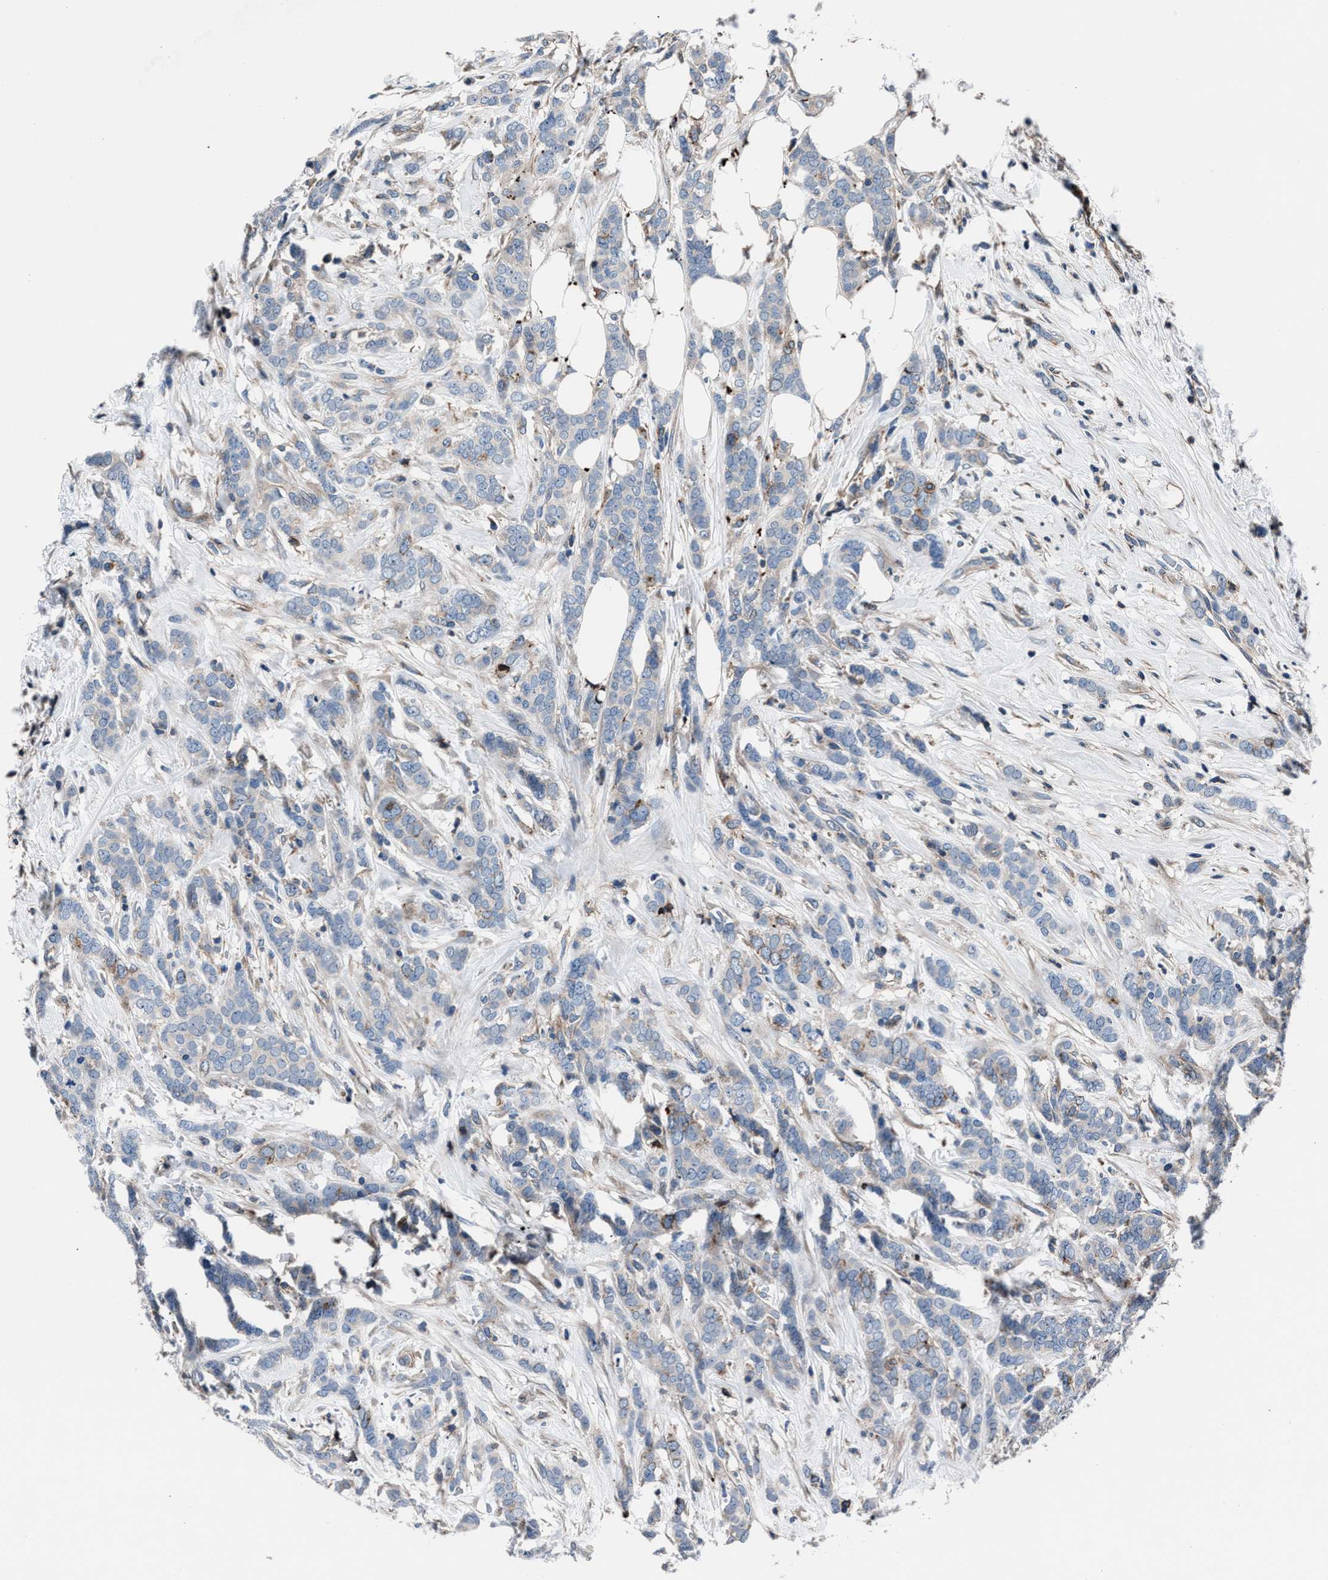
{"staining": {"intensity": "negative", "quantity": "none", "location": "none"}, "tissue": "breast cancer", "cell_type": "Tumor cells", "image_type": "cancer", "snomed": [{"axis": "morphology", "description": "Lobular carcinoma"}, {"axis": "topography", "description": "Skin"}, {"axis": "topography", "description": "Breast"}], "caption": "A photomicrograph of human lobular carcinoma (breast) is negative for staining in tumor cells.", "gene": "MFSD11", "patient": {"sex": "female", "age": 46}}